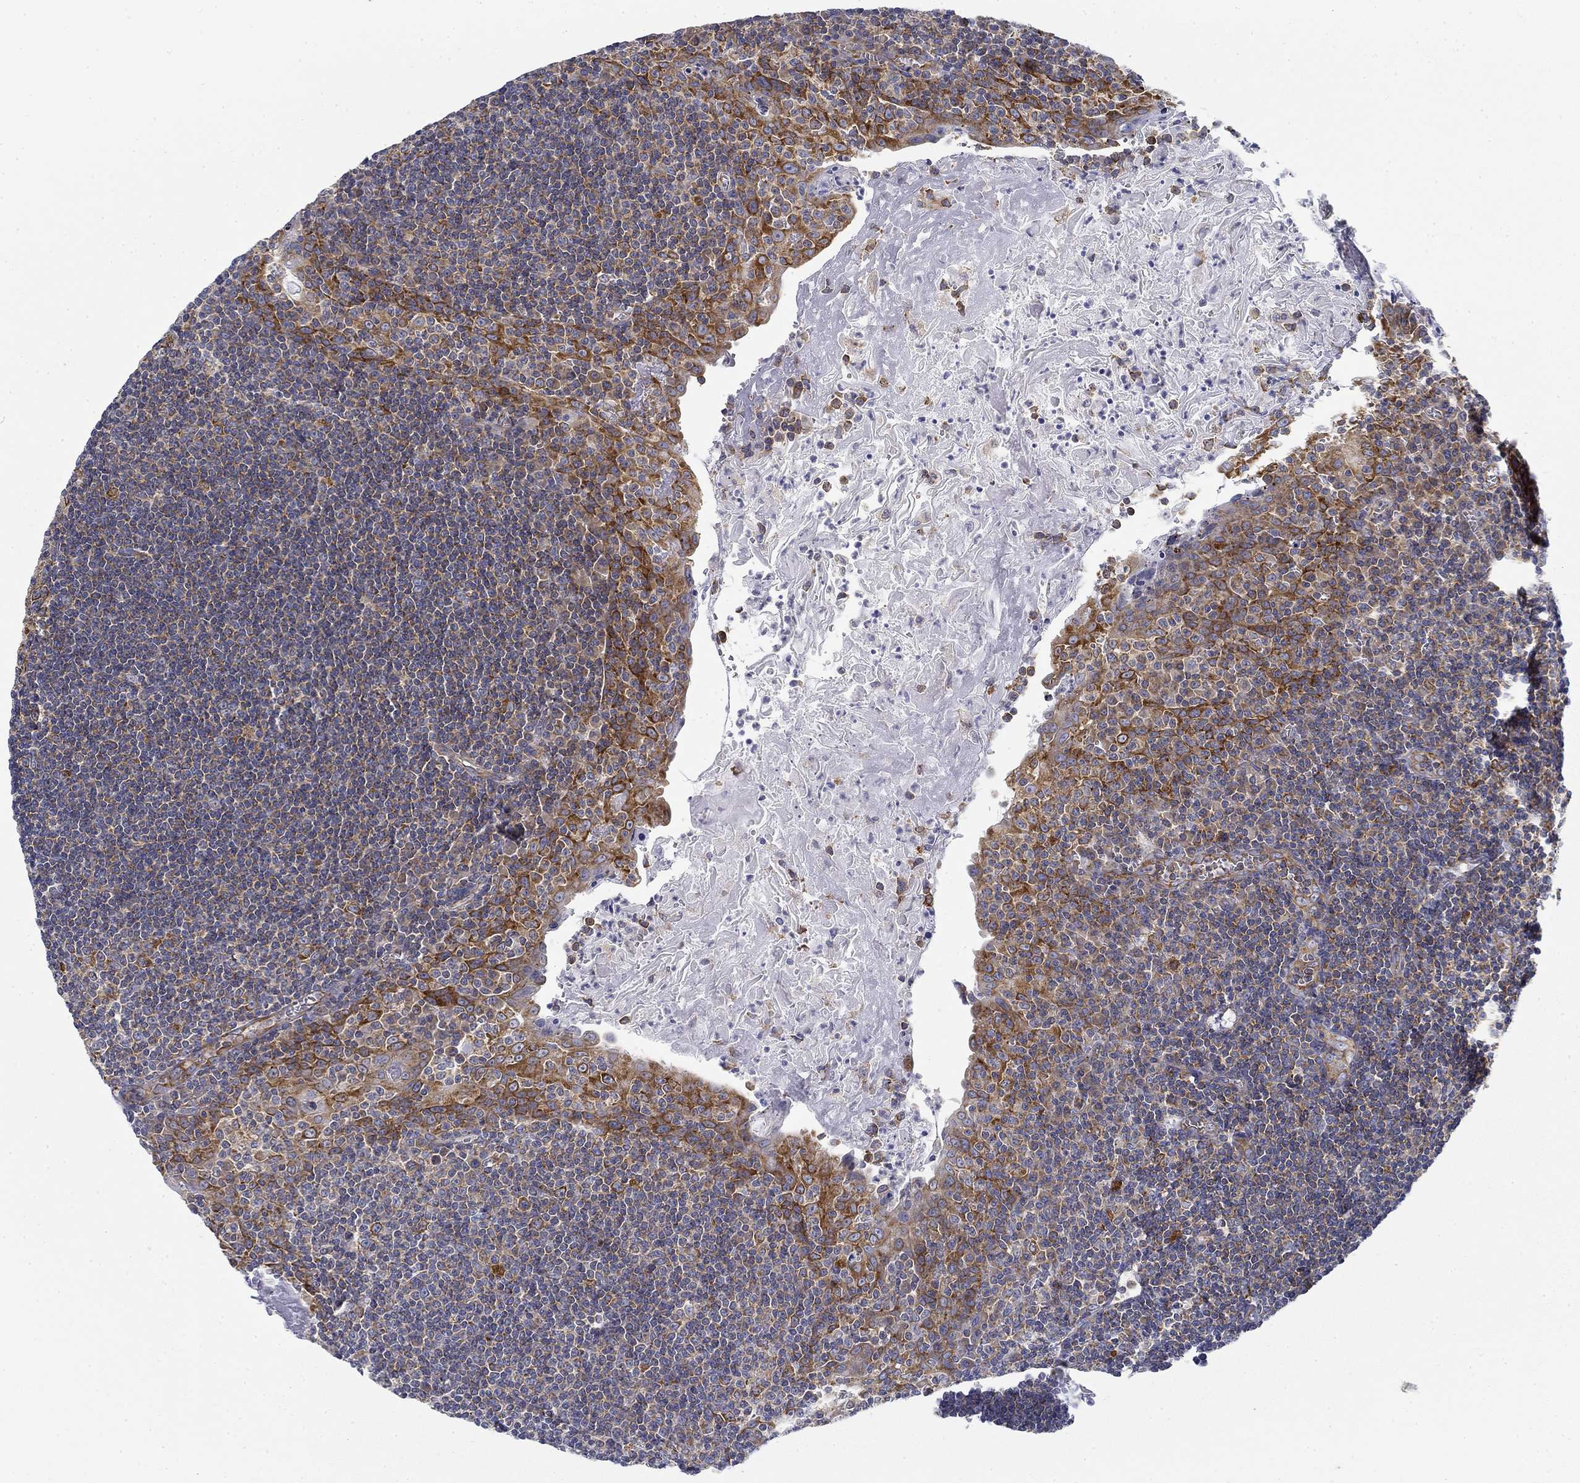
{"staining": {"intensity": "moderate", "quantity": "<25%", "location": "cytoplasmic/membranous"}, "tissue": "tonsil", "cell_type": "Germinal center cells", "image_type": "normal", "snomed": [{"axis": "morphology", "description": "Normal tissue, NOS"}, {"axis": "morphology", "description": "Inflammation, NOS"}, {"axis": "topography", "description": "Tonsil"}], "caption": "Human tonsil stained for a protein (brown) displays moderate cytoplasmic/membranous positive positivity in about <25% of germinal center cells.", "gene": "FXR1", "patient": {"sex": "female", "age": 31}}